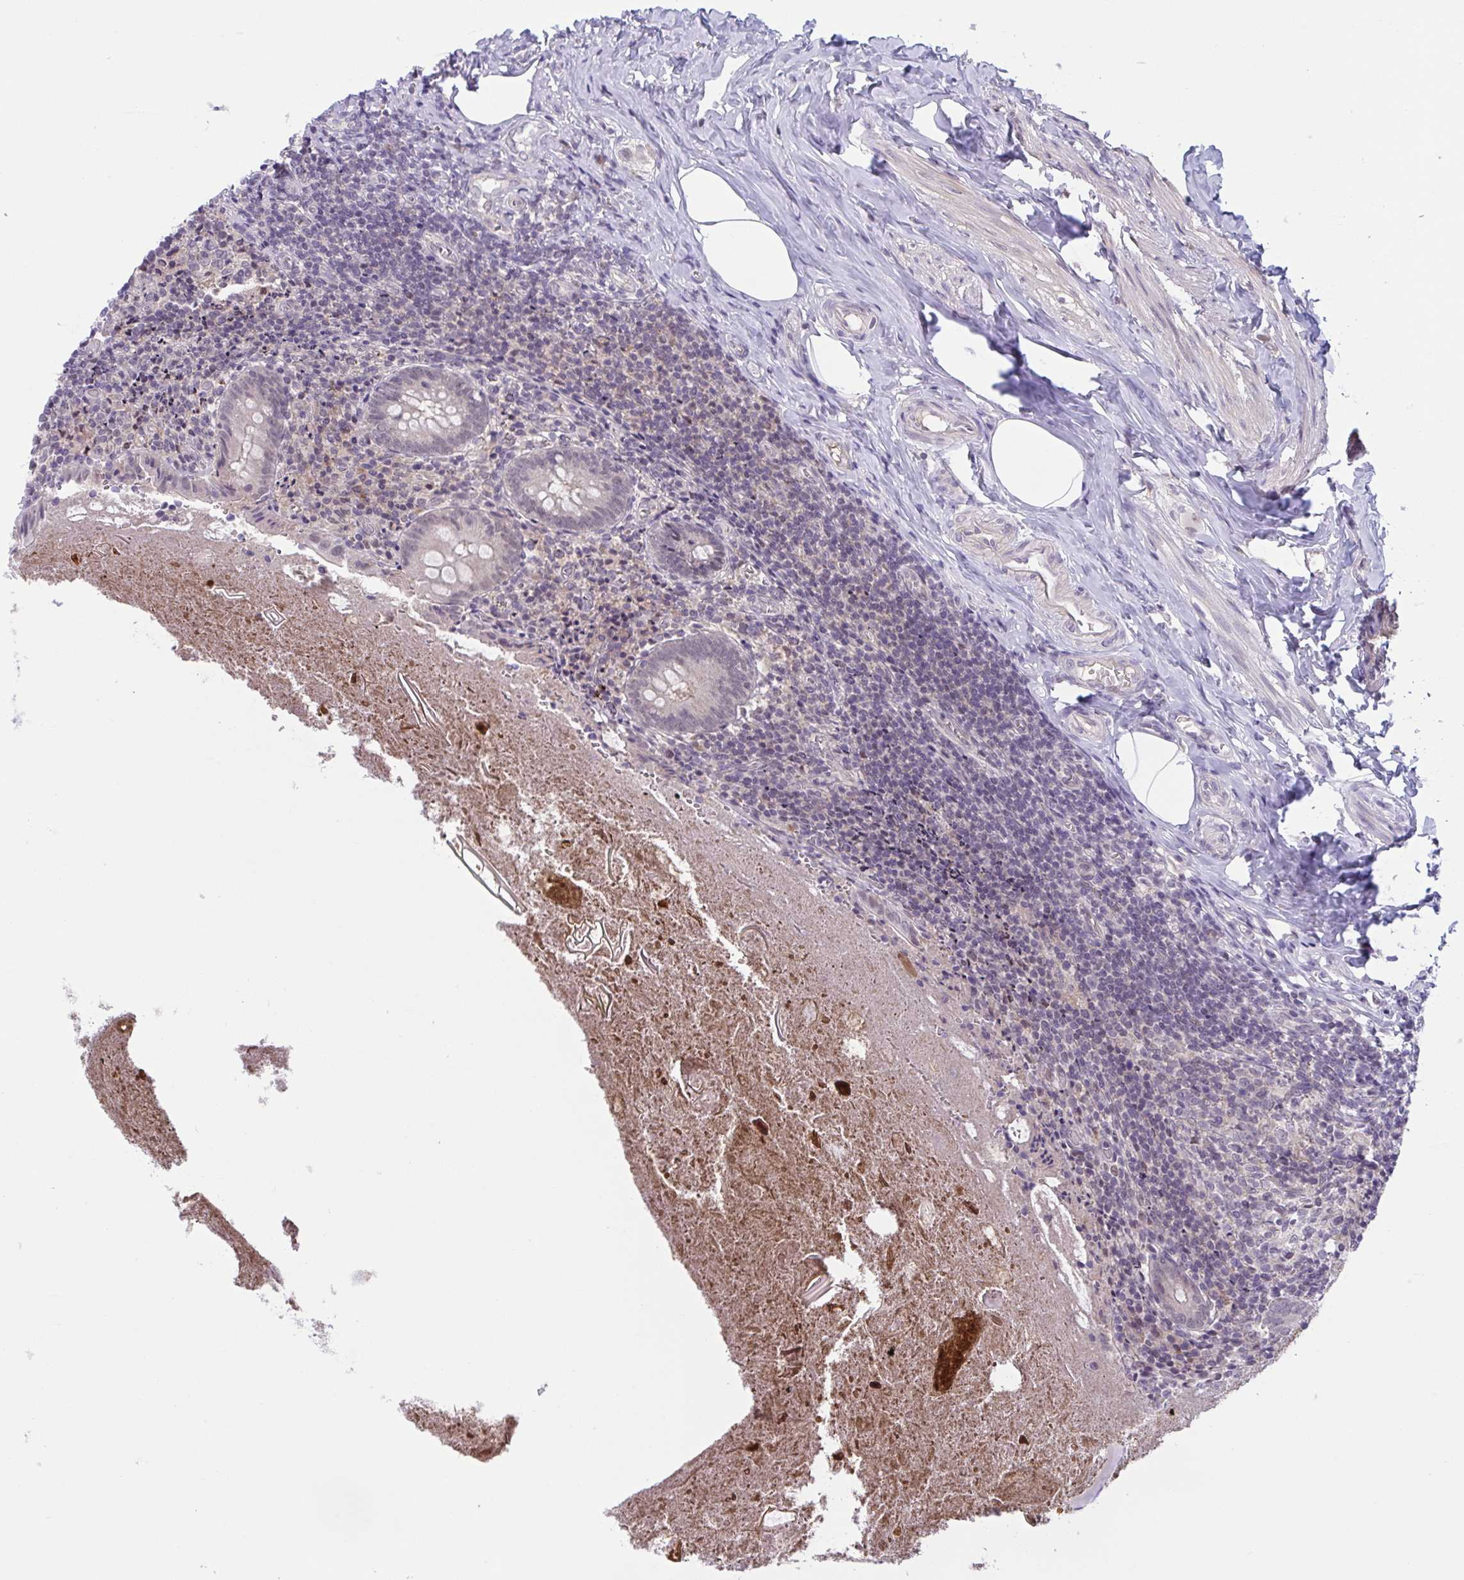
{"staining": {"intensity": "negative", "quantity": "none", "location": "none"}, "tissue": "appendix", "cell_type": "Glandular cells", "image_type": "normal", "snomed": [{"axis": "morphology", "description": "Normal tissue, NOS"}, {"axis": "topography", "description": "Appendix"}], "caption": "A high-resolution image shows immunohistochemistry staining of benign appendix, which reveals no significant staining in glandular cells. (Stains: DAB immunohistochemistry (IHC) with hematoxylin counter stain, Microscopy: brightfield microscopy at high magnification).", "gene": "TTC7B", "patient": {"sex": "female", "age": 17}}